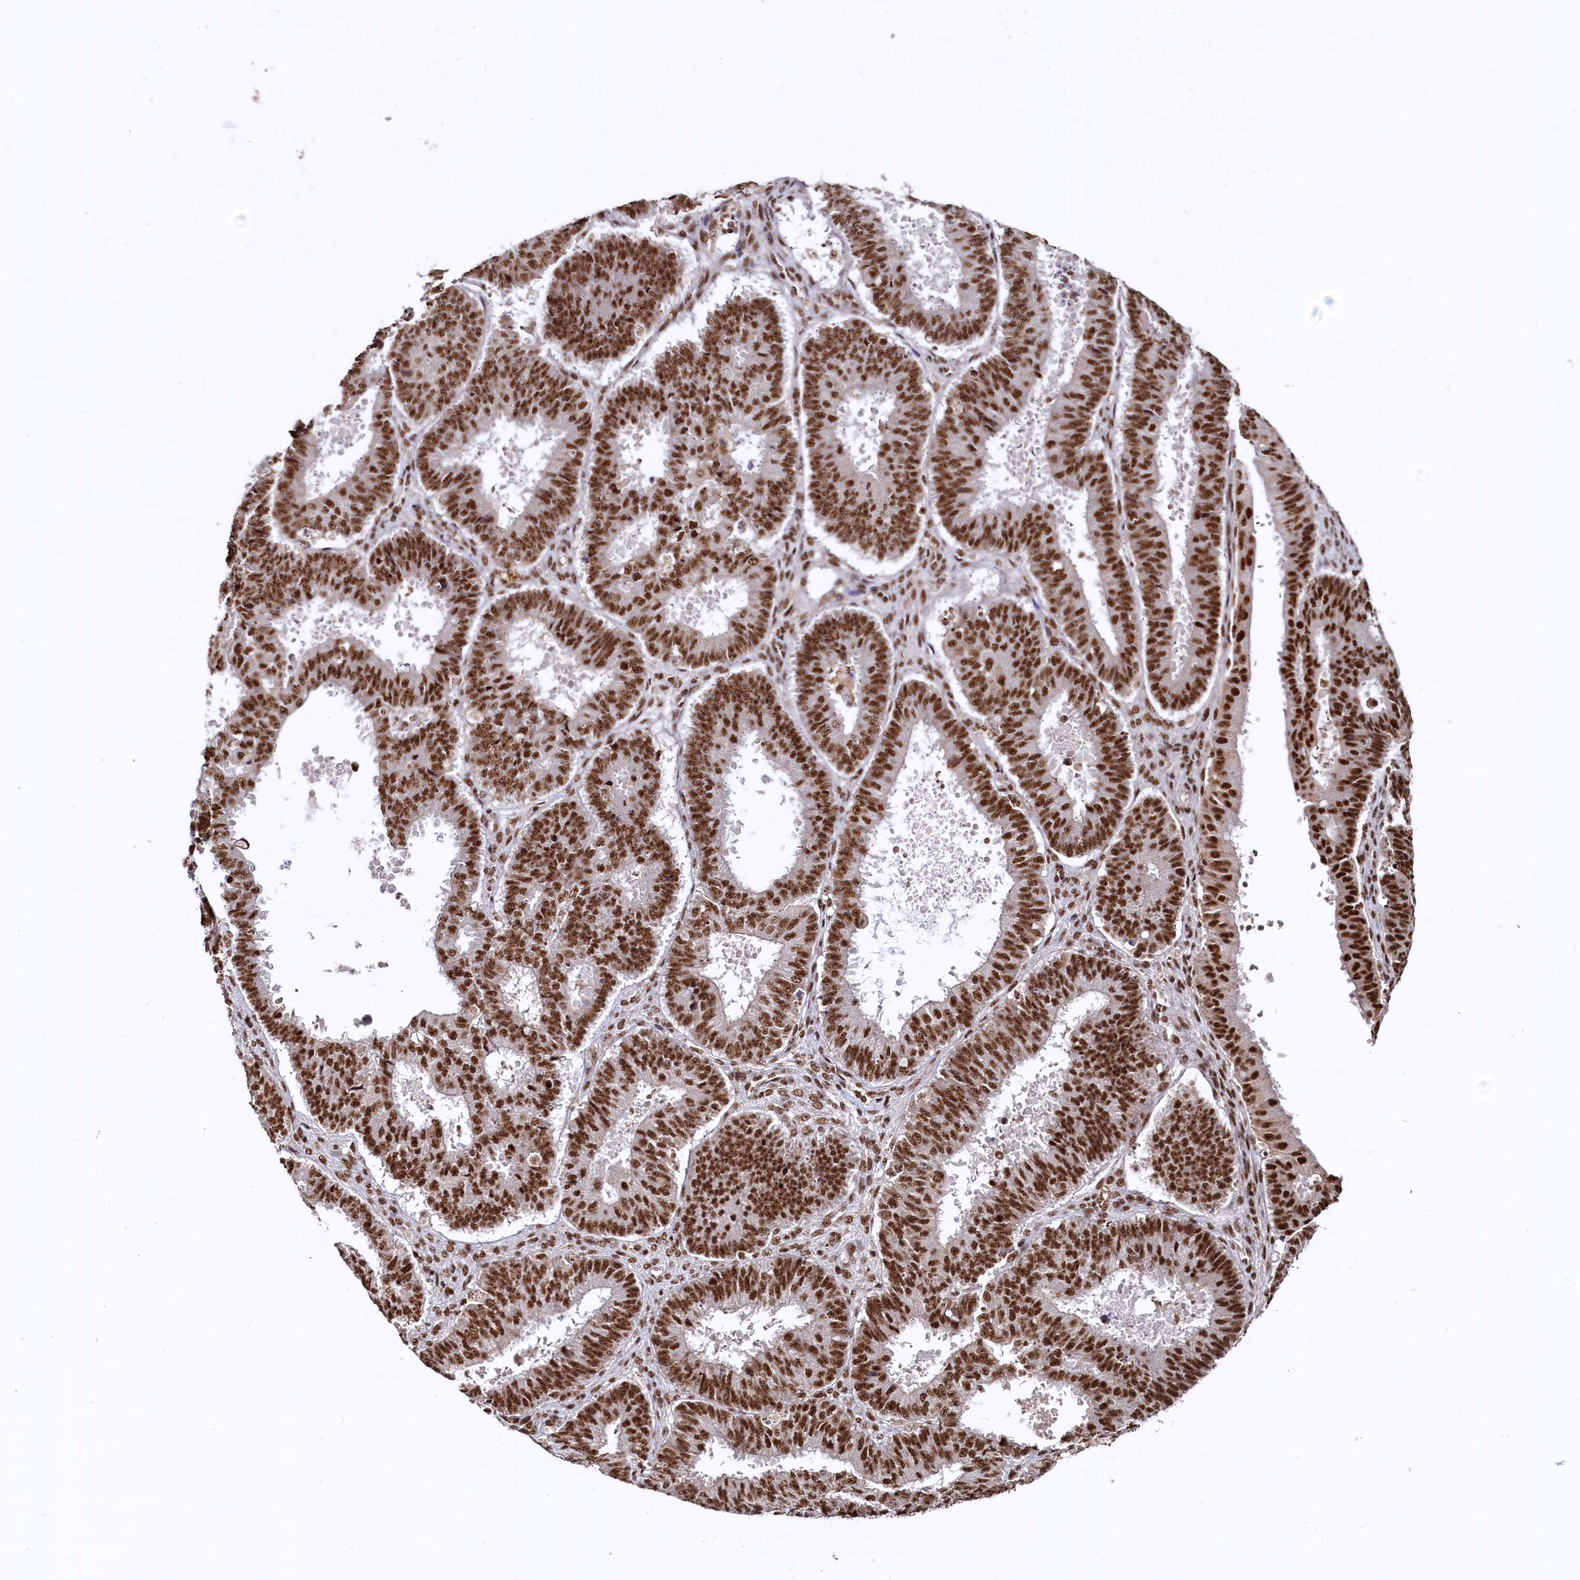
{"staining": {"intensity": "strong", "quantity": ">75%", "location": "nuclear"}, "tissue": "ovarian cancer", "cell_type": "Tumor cells", "image_type": "cancer", "snomed": [{"axis": "morphology", "description": "Carcinoma, endometroid"}, {"axis": "topography", "description": "Appendix"}, {"axis": "topography", "description": "Ovary"}], "caption": "Protein staining by IHC shows strong nuclear staining in approximately >75% of tumor cells in ovarian endometroid carcinoma.", "gene": "RSRC2", "patient": {"sex": "female", "age": 42}}